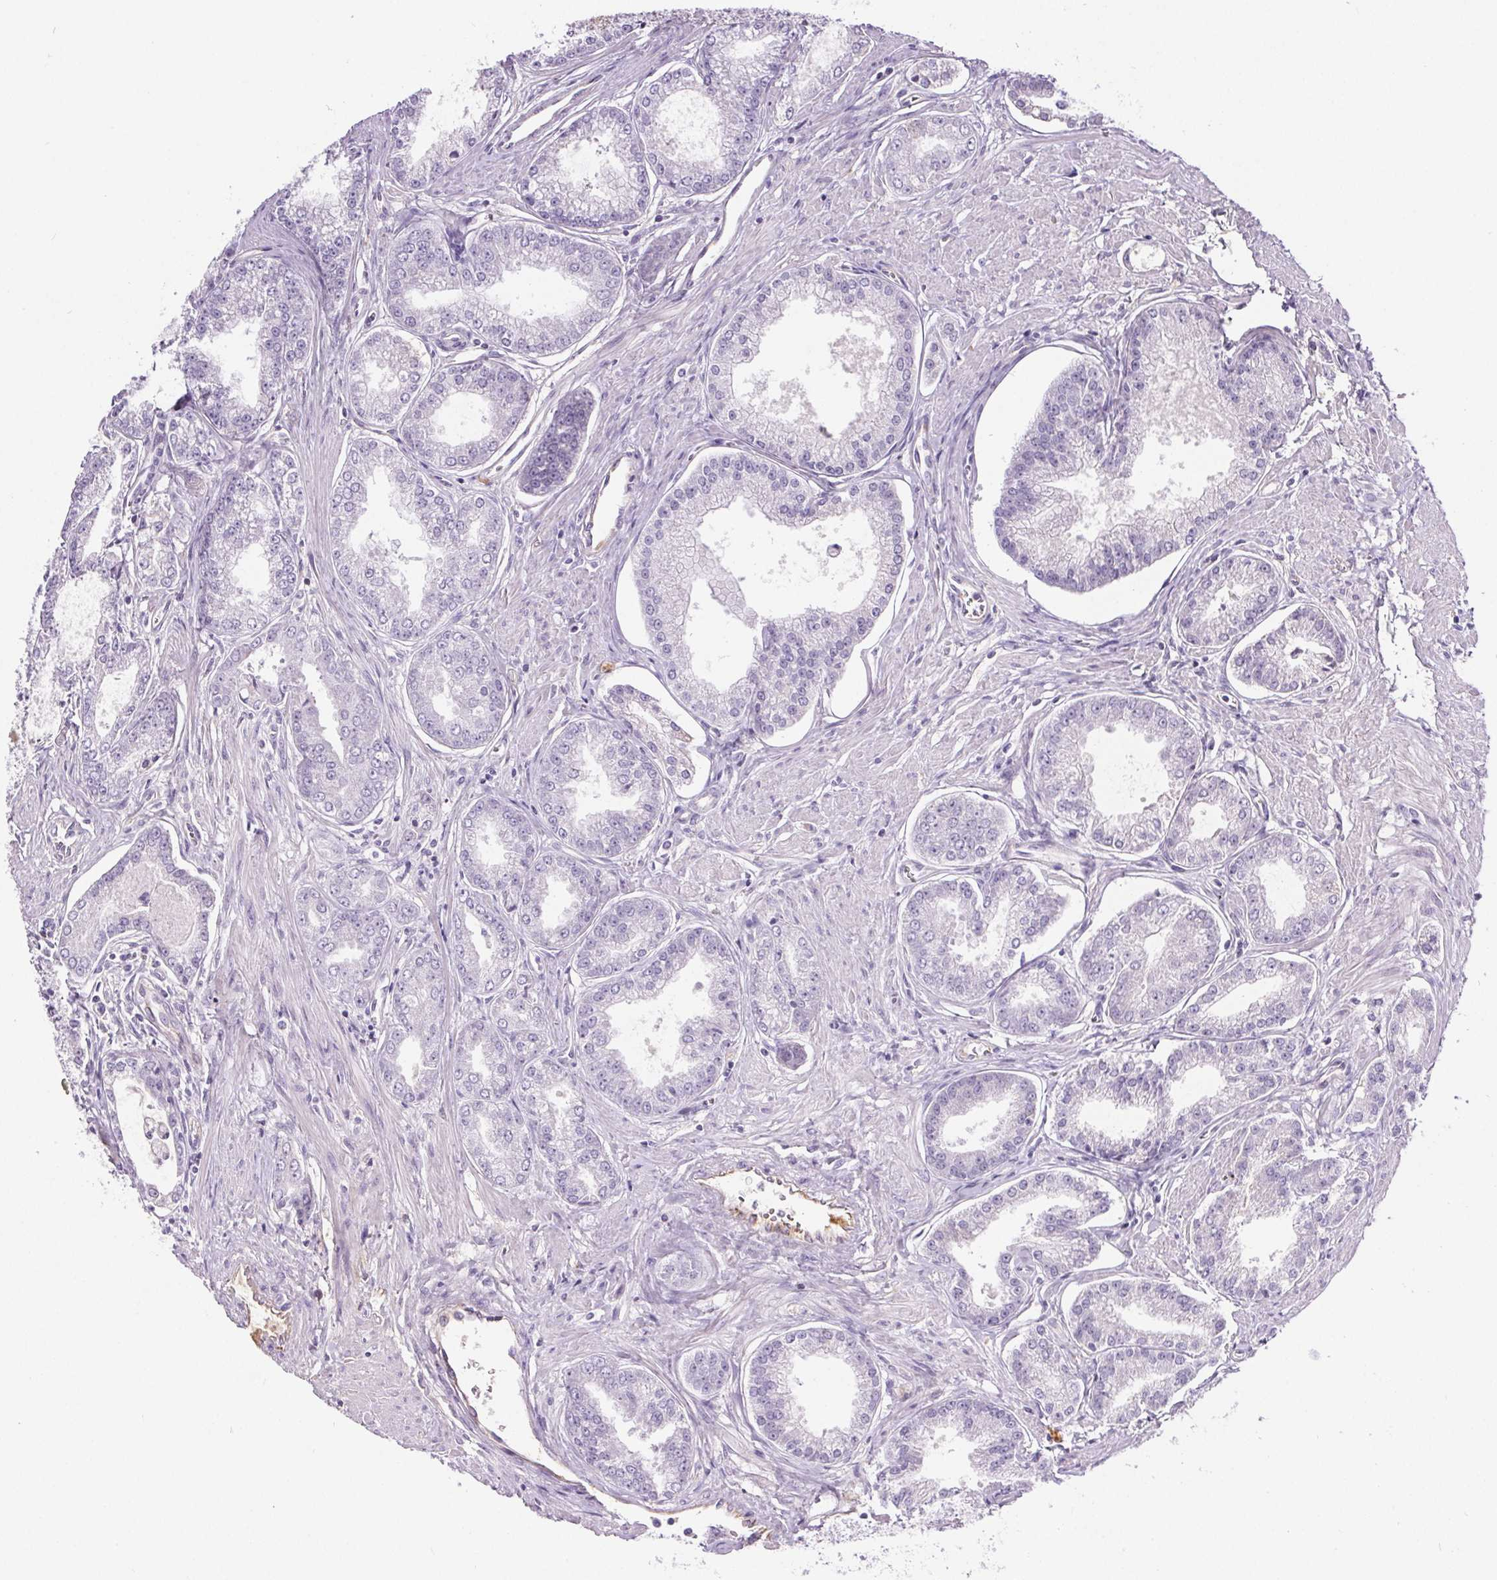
{"staining": {"intensity": "negative", "quantity": "none", "location": "none"}, "tissue": "prostate cancer", "cell_type": "Tumor cells", "image_type": "cancer", "snomed": [{"axis": "morphology", "description": "Adenocarcinoma, NOS"}, {"axis": "topography", "description": "Prostate"}], "caption": "This image is of prostate cancer stained with IHC to label a protein in brown with the nuclei are counter-stained blue. There is no expression in tumor cells.", "gene": "CD5L", "patient": {"sex": "male", "age": 71}}